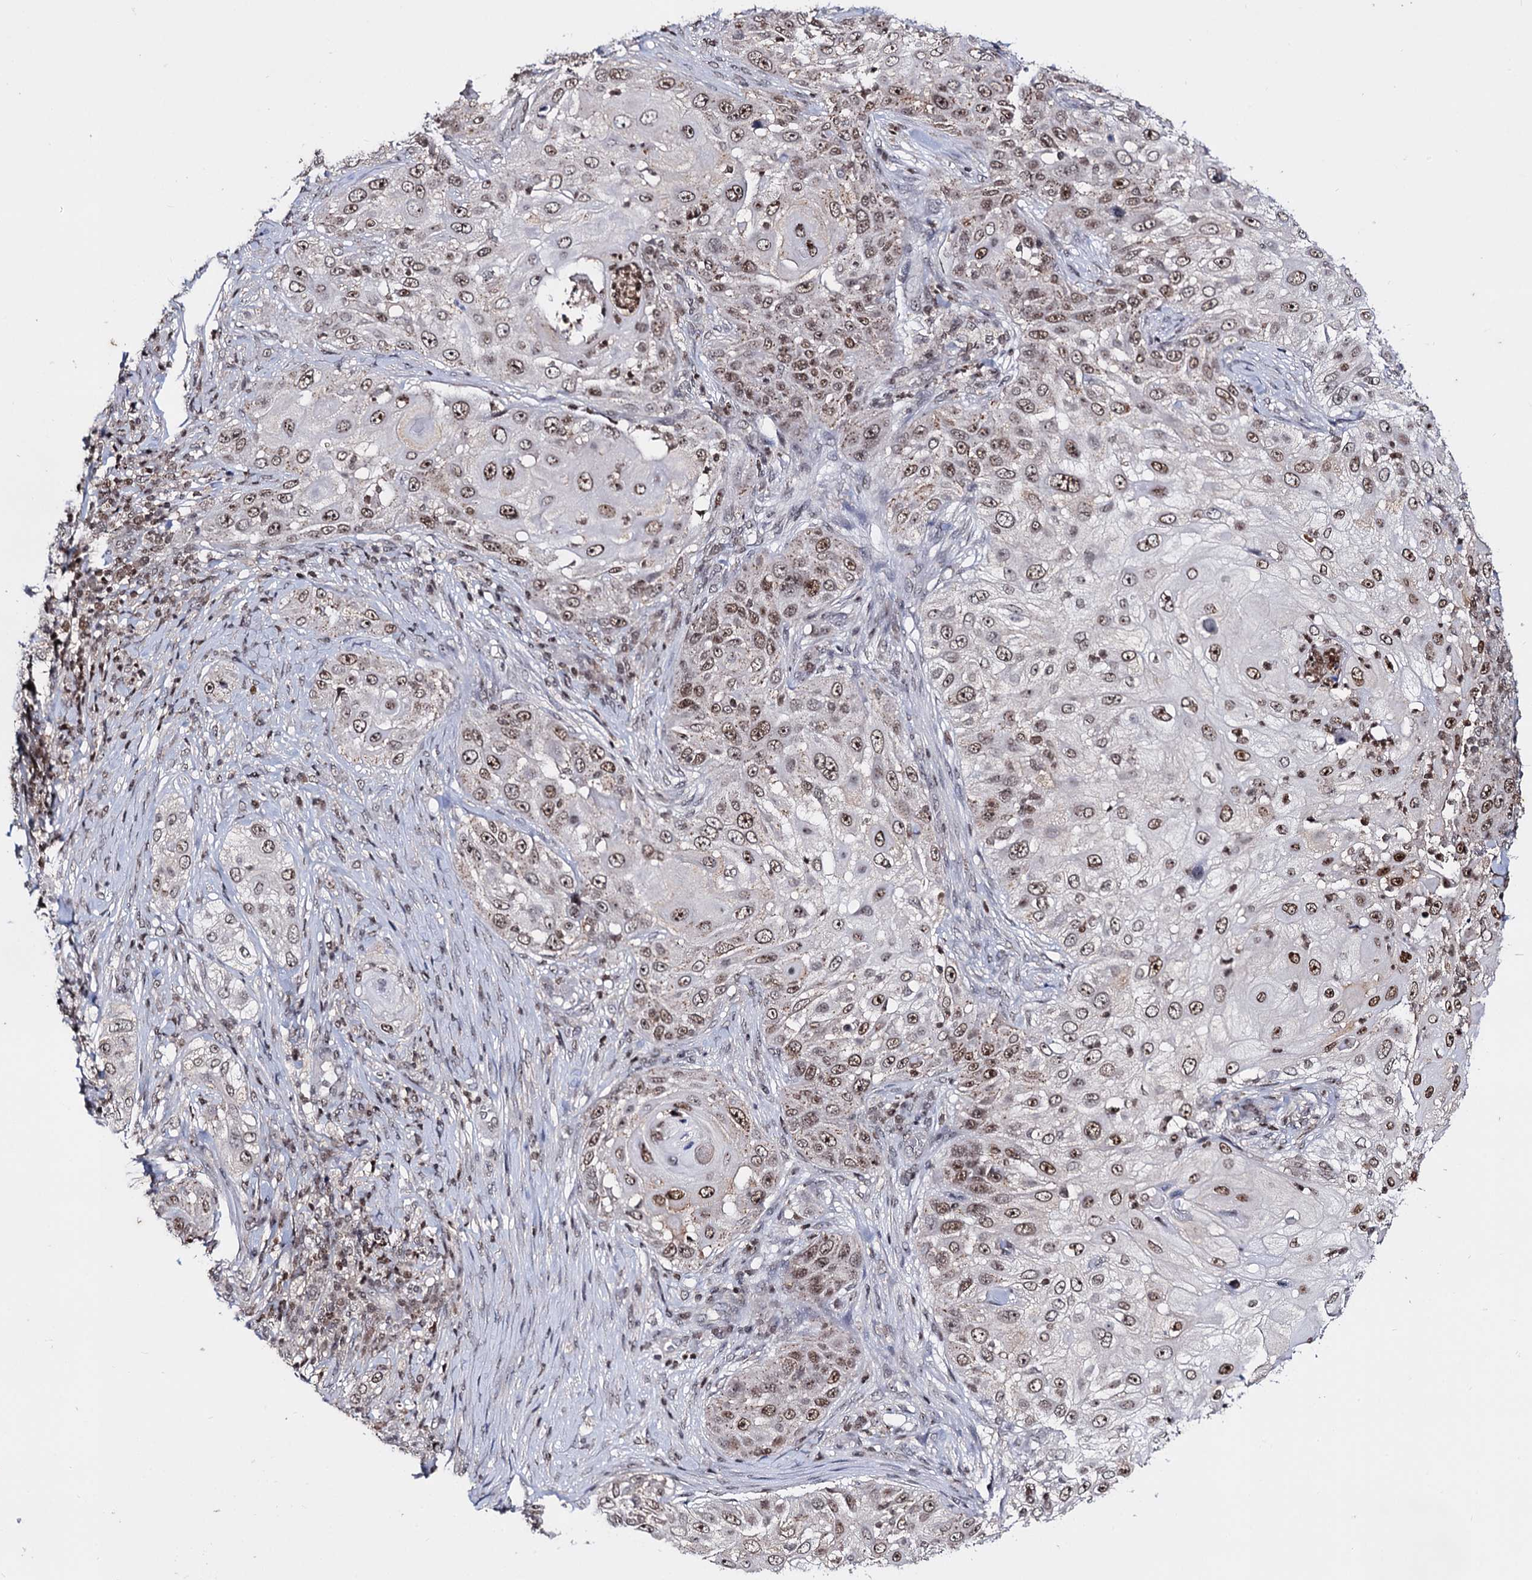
{"staining": {"intensity": "moderate", "quantity": ">75%", "location": "nuclear"}, "tissue": "skin cancer", "cell_type": "Tumor cells", "image_type": "cancer", "snomed": [{"axis": "morphology", "description": "Squamous cell carcinoma, NOS"}, {"axis": "topography", "description": "Skin"}], "caption": "Protein expression analysis of human skin cancer (squamous cell carcinoma) reveals moderate nuclear positivity in approximately >75% of tumor cells. (DAB (3,3'-diaminobenzidine) = brown stain, brightfield microscopy at high magnification).", "gene": "SMCHD1", "patient": {"sex": "female", "age": 44}}